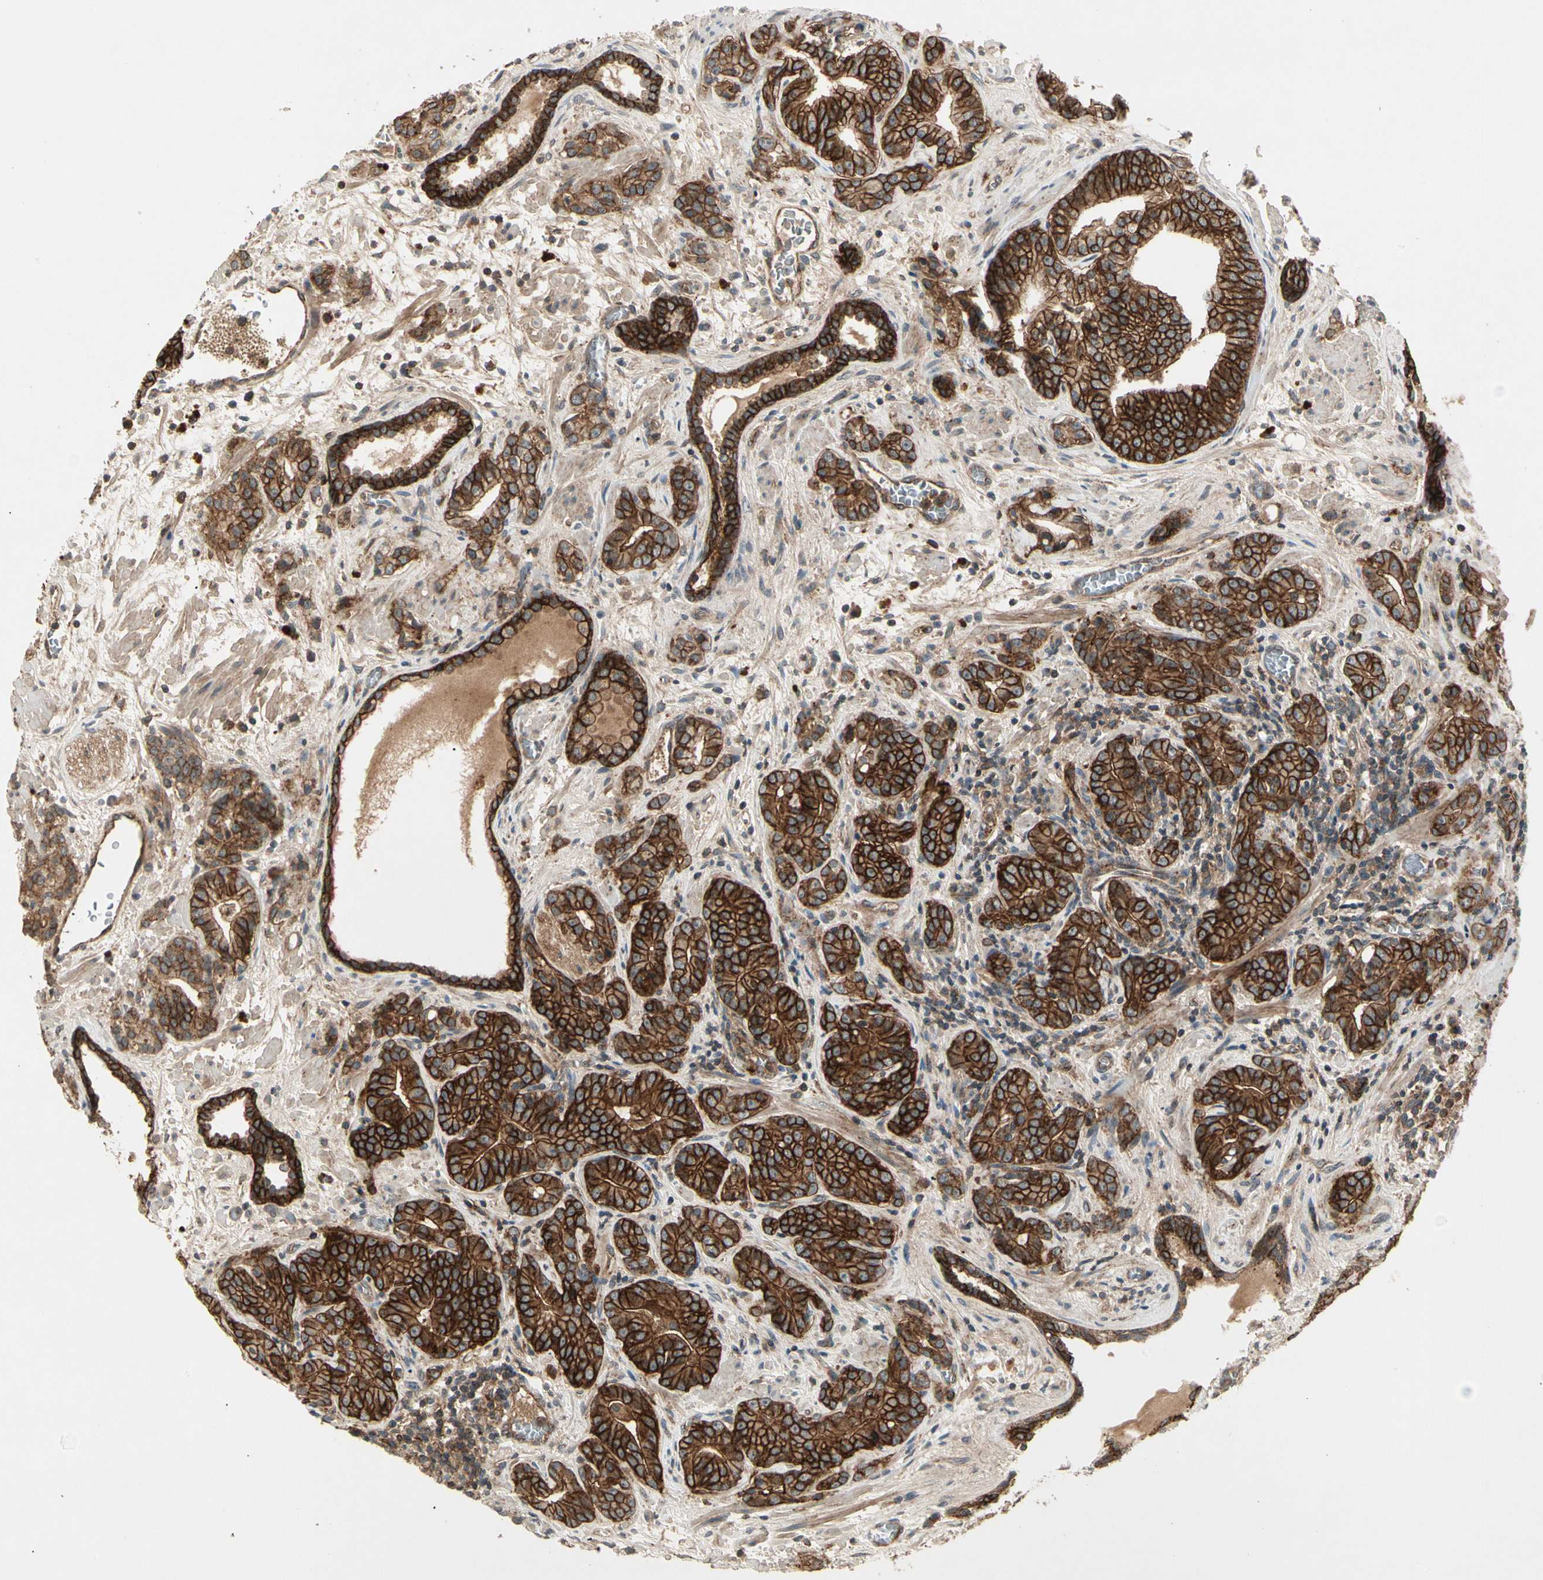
{"staining": {"intensity": "strong", "quantity": ">75%", "location": "cytoplasmic/membranous"}, "tissue": "prostate cancer", "cell_type": "Tumor cells", "image_type": "cancer", "snomed": [{"axis": "morphology", "description": "Adenocarcinoma, Low grade"}, {"axis": "topography", "description": "Prostate"}], "caption": "Tumor cells exhibit high levels of strong cytoplasmic/membranous expression in about >75% of cells in human prostate cancer (low-grade adenocarcinoma).", "gene": "FLOT1", "patient": {"sex": "male", "age": 63}}